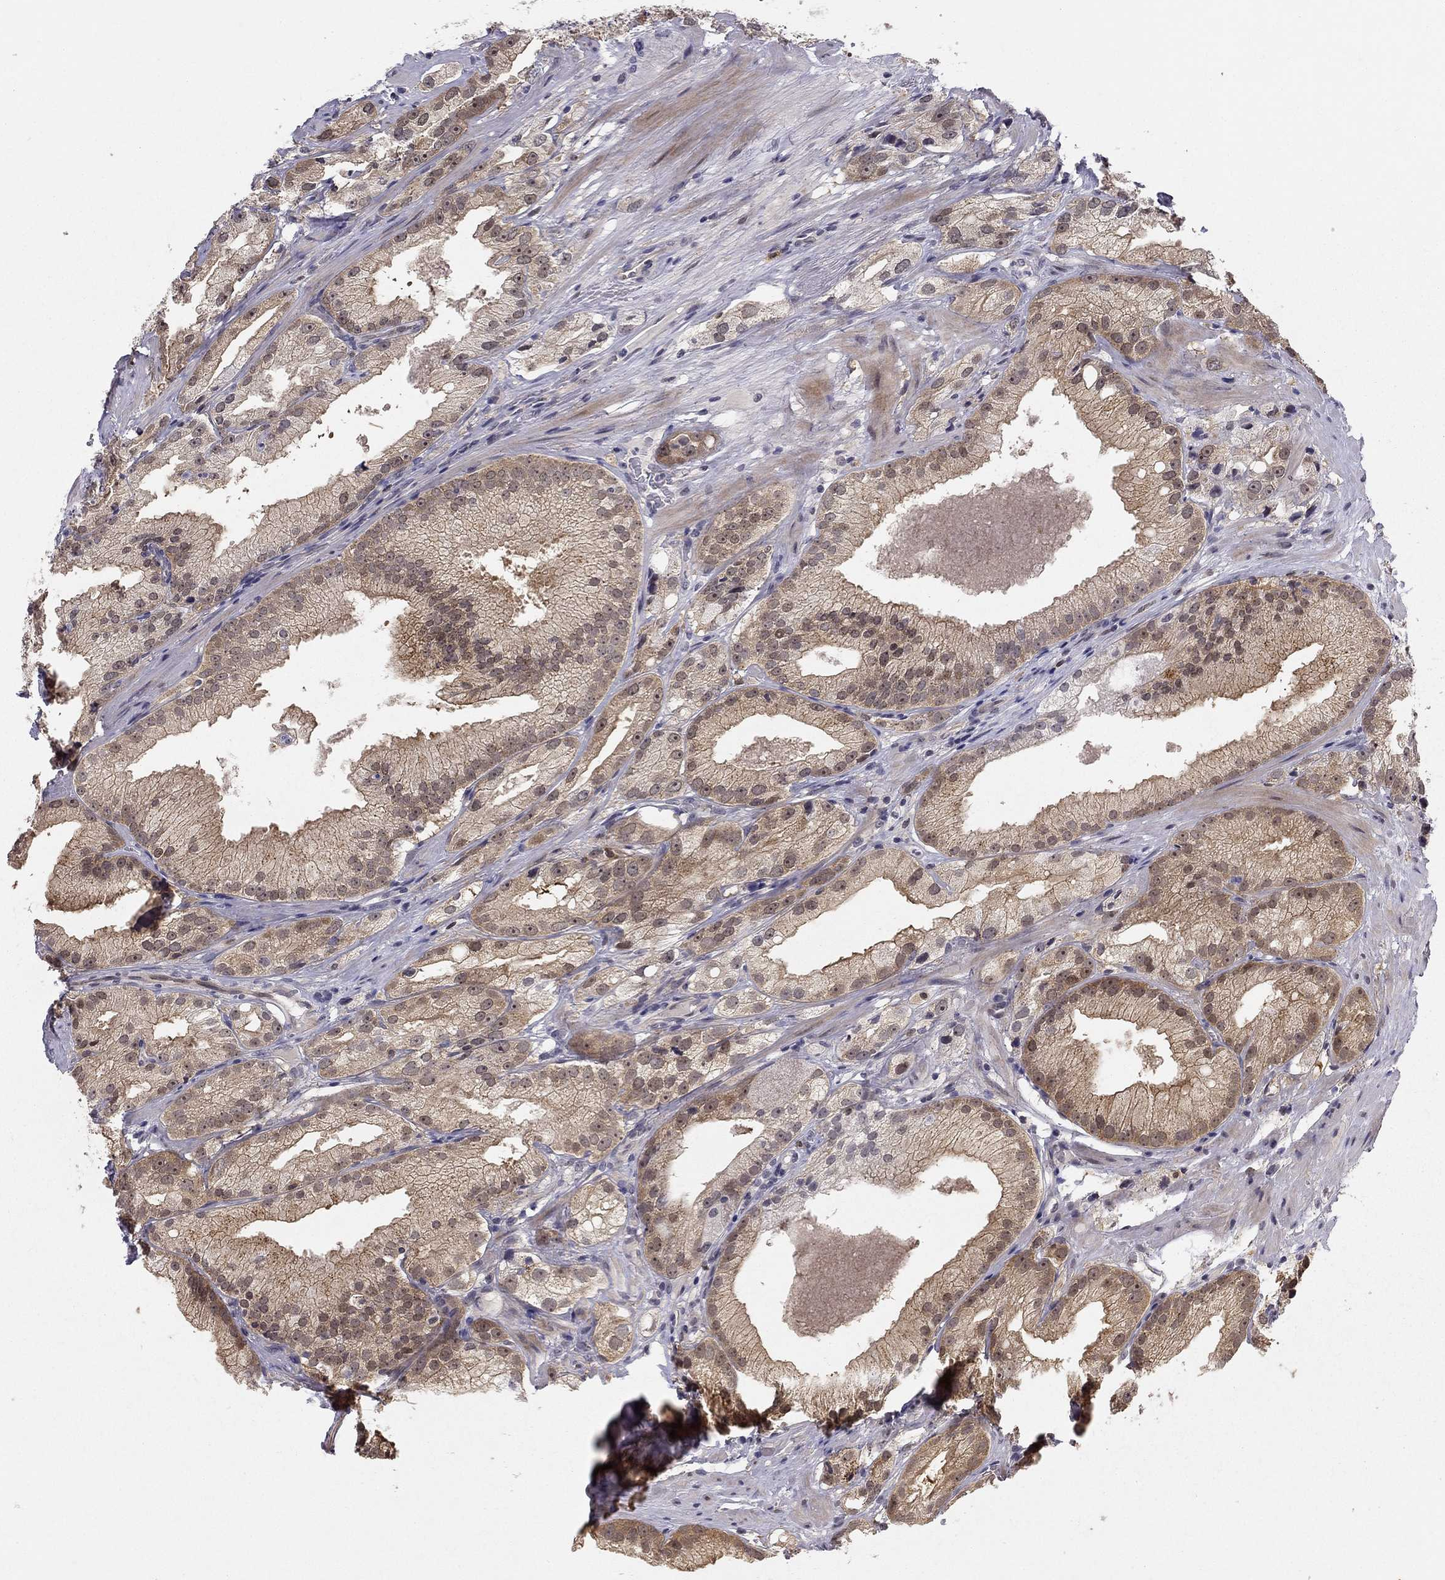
{"staining": {"intensity": "weak", "quantity": "25%-75%", "location": "cytoplasmic/membranous"}, "tissue": "prostate cancer", "cell_type": "Tumor cells", "image_type": "cancer", "snomed": [{"axis": "morphology", "description": "Adenocarcinoma, High grade"}, {"axis": "topography", "description": "Prostate and seminal vesicle, NOS"}], "caption": "Protein expression analysis of human prostate cancer reveals weak cytoplasmic/membranous expression in approximately 25%-75% of tumor cells.", "gene": "STXBP6", "patient": {"sex": "male", "age": 62}}